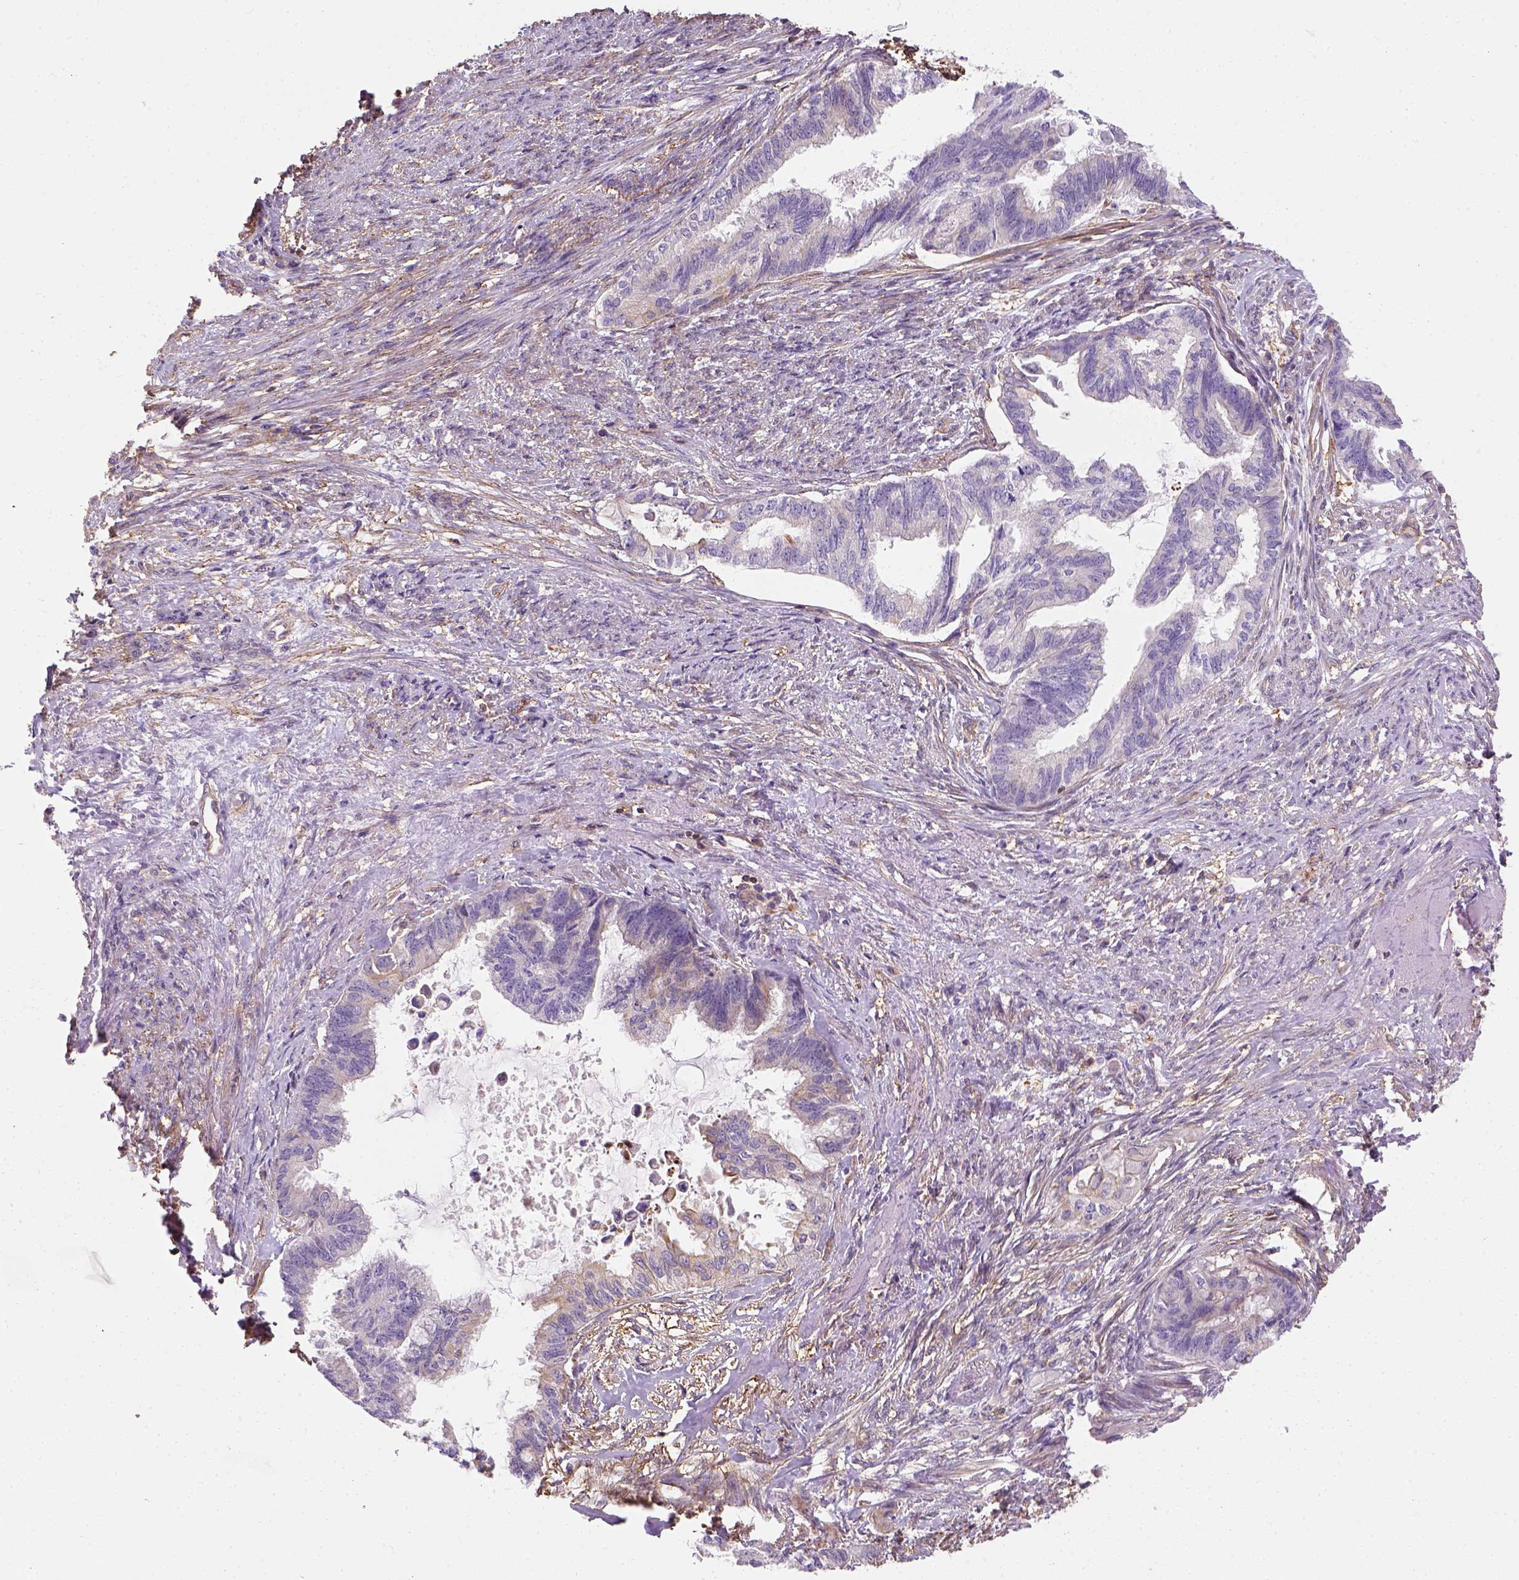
{"staining": {"intensity": "moderate", "quantity": "<25%", "location": "cytoplasmic/membranous"}, "tissue": "endometrial cancer", "cell_type": "Tumor cells", "image_type": "cancer", "snomed": [{"axis": "morphology", "description": "Adenocarcinoma, NOS"}, {"axis": "topography", "description": "Endometrium"}], "caption": "This micrograph displays adenocarcinoma (endometrial) stained with immunohistochemistry to label a protein in brown. The cytoplasmic/membranous of tumor cells show moderate positivity for the protein. Nuclei are counter-stained blue.", "gene": "GPRC5D", "patient": {"sex": "female", "age": 86}}